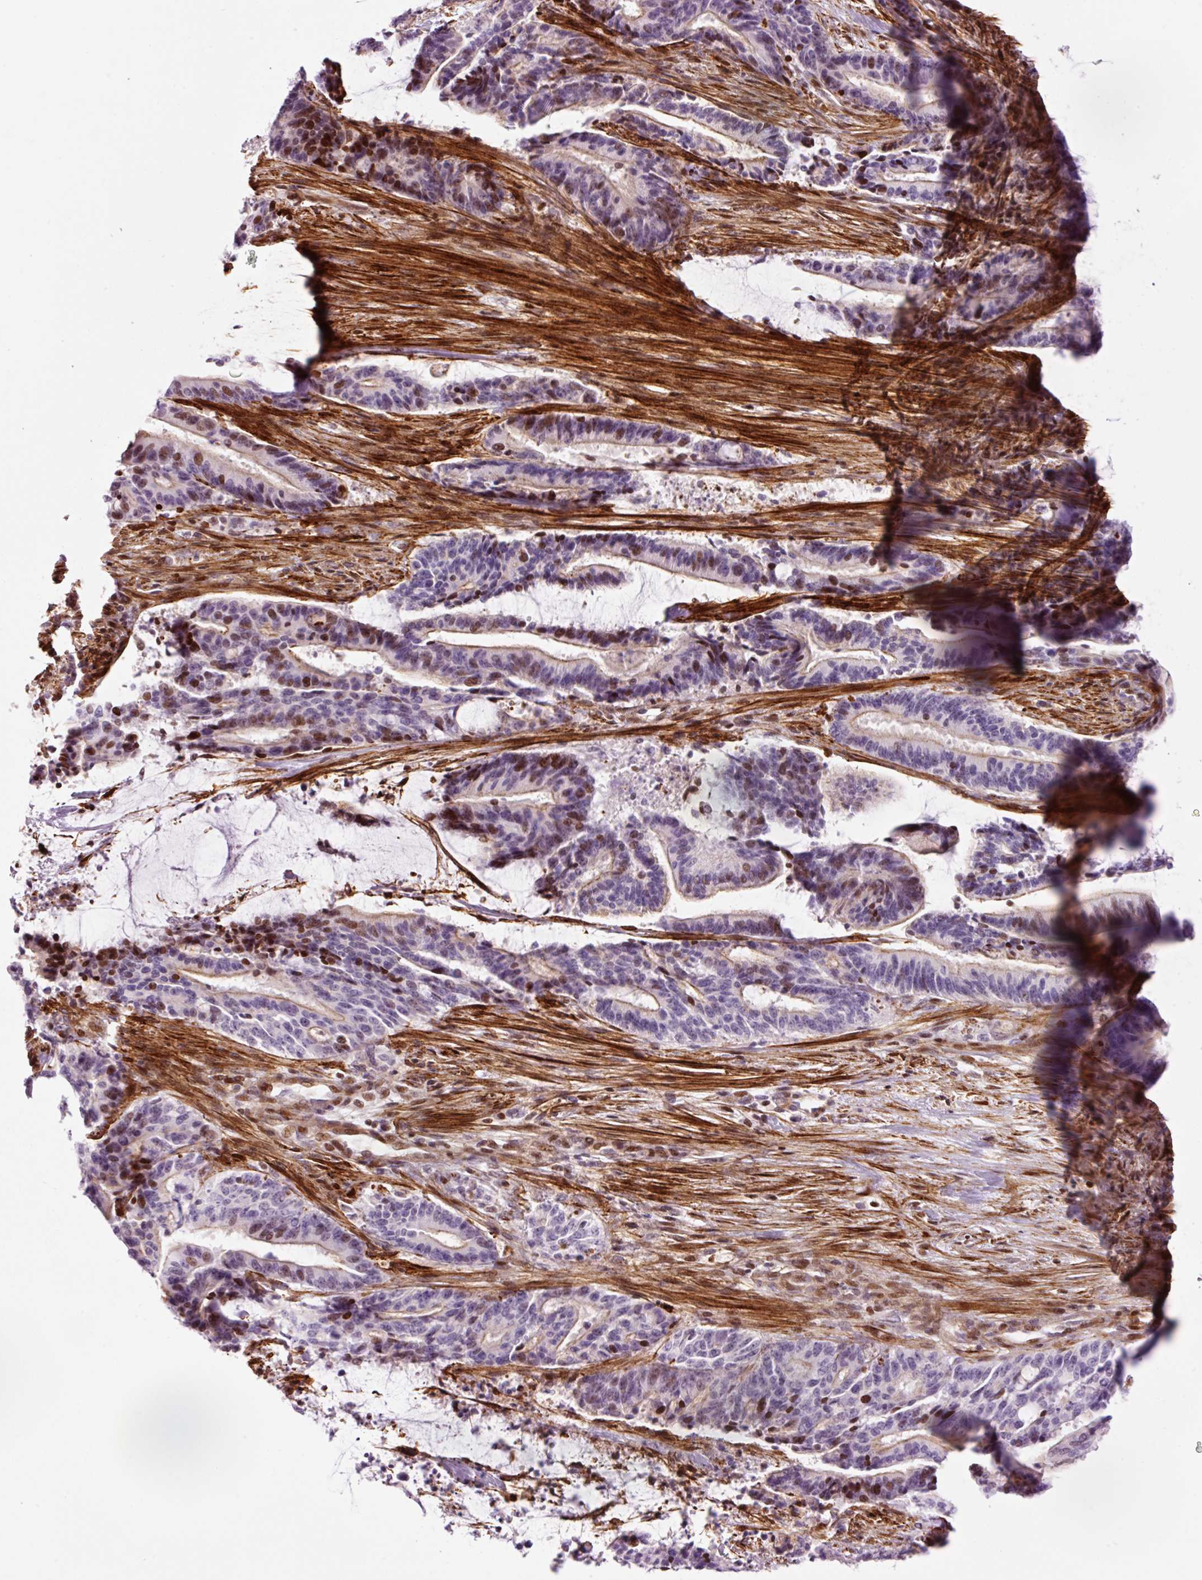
{"staining": {"intensity": "moderate", "quantity": "<25%", "location": "cytoplasmic/membranous,nuclear"}, "tissue": "liver cancer", "cell_type": "Tumor cells", "image_type": "cancer", "snomed": [{"axis": "morphology", "description": "Normal tissue, NOS"}, {"axis": "morphology", "description": "Cholangiocarcinoma"}, {"axis": "topography", "description": "Liver"}, {"axis": "topography", "description": "Peripheral nerve tissue"}], "caption": "Protein expression analysis of human liver cholangiocarcinoma reveals moderate cytoplasmic/membranous and nuclear staining in approximately <25% of tumor cells. Using DAB (3,3'-diaminobenzidine) (brown) and hematoxylin (blue) stains, captured at high magnification using brightfield microscopy.", "gene": "ANKRD20A1", "patient": {"sex": "female", "age": 73}}